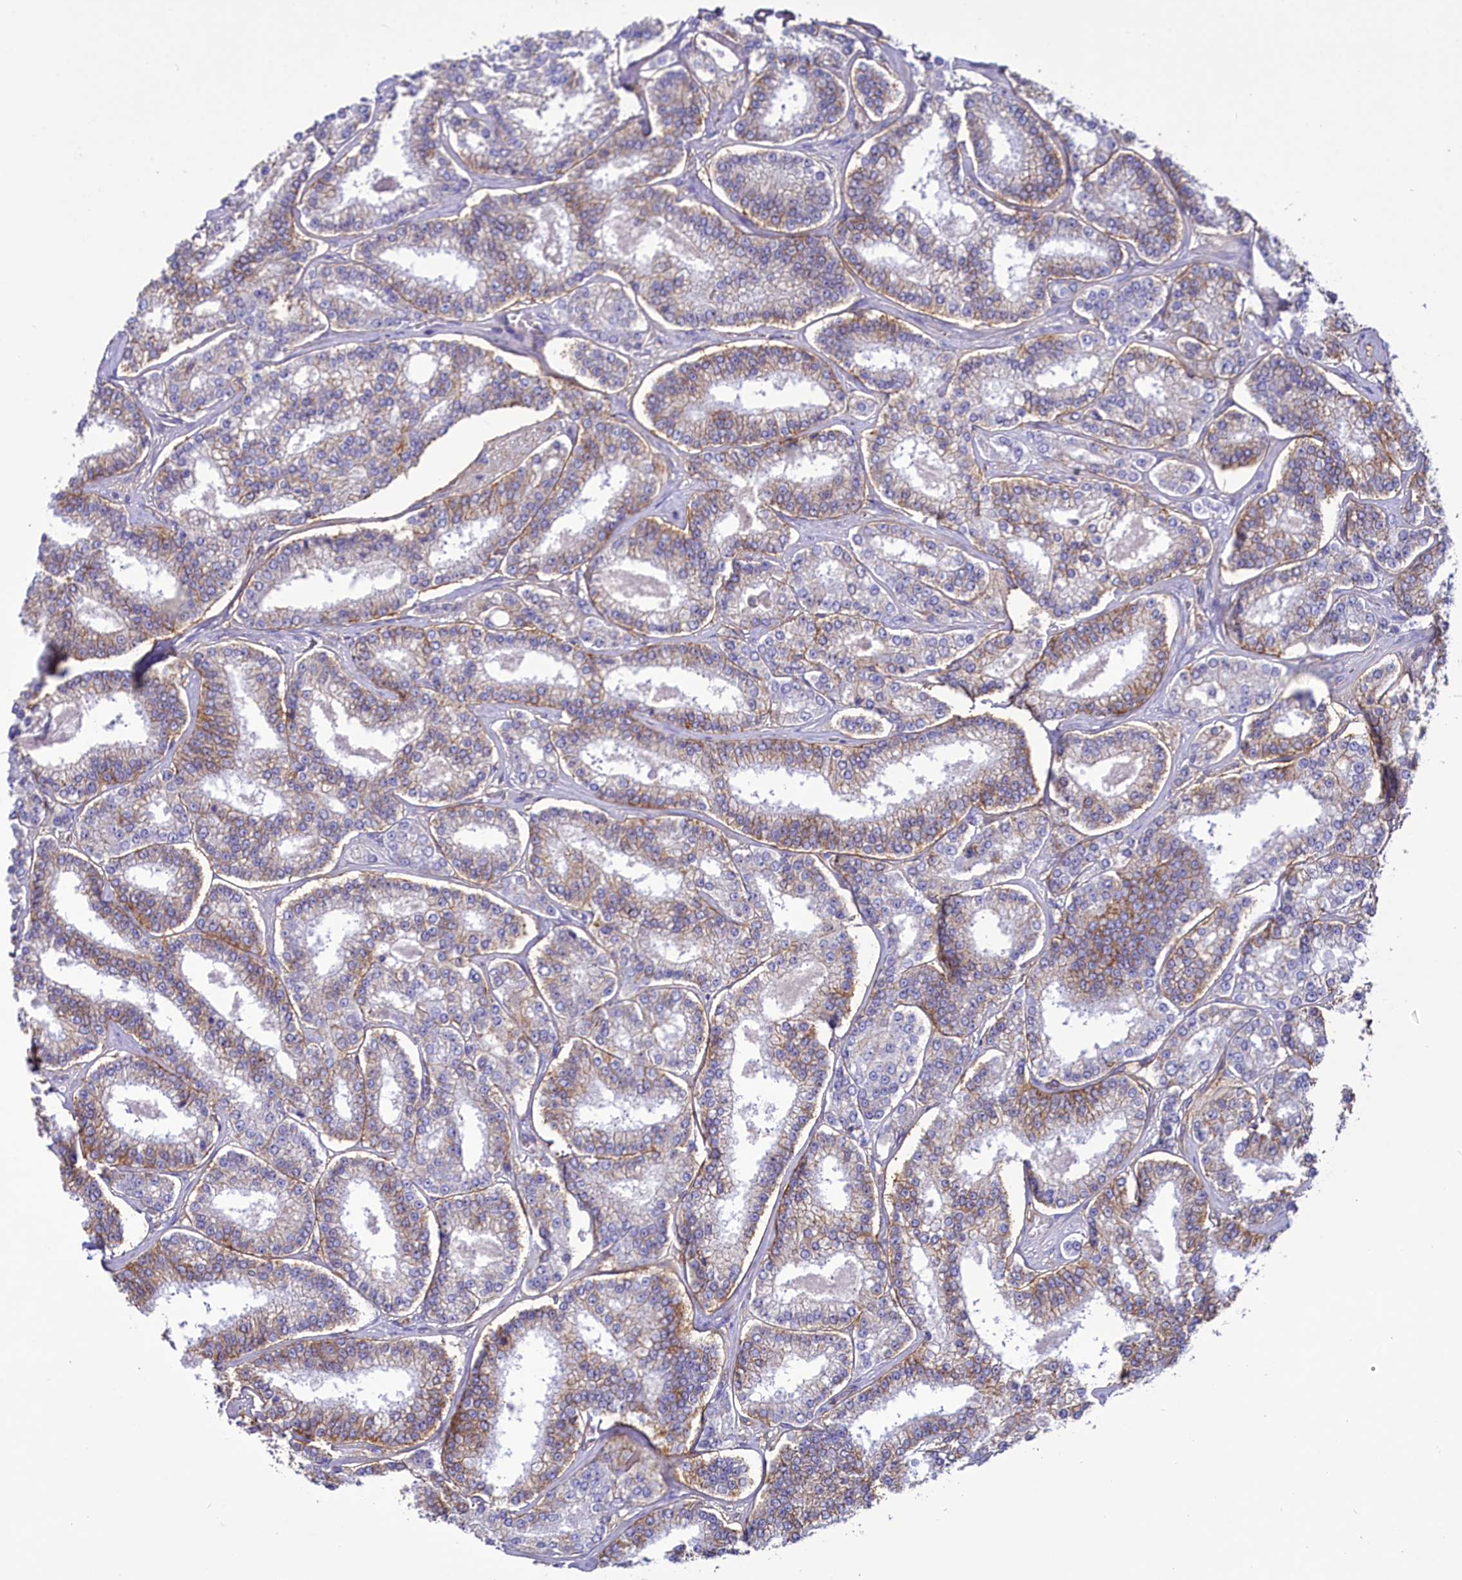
{"staining": {"intensity": "weak", "quantity": "25%-75%", "location": "cytoplasmic/membranous"}, "tissue": "prostate cancer", "cell_type": "Tumor cells", "image_type": "cancer", "snomed": [{"axis": "morphology", "description": "Normal tissue, NOS"}, {"axis": "morphology", "description": "Adenocarcinoma, High grade"}, {"axis": "topography", "description": "Prostate"}], "caption": "IHC photomicrograph of neoplastic tissue: high-grade adenocarcinoma (prostate) stained using immunohistochemistry (IHC) demonstrates low levels of weak protein expression localized specifically in the cytoplasmic/membranous of tumor cells, appearing as a cytoplasmic/membranous brown color.", "gene": "CD99", "patient": {"sex": "male", "age": 83}}